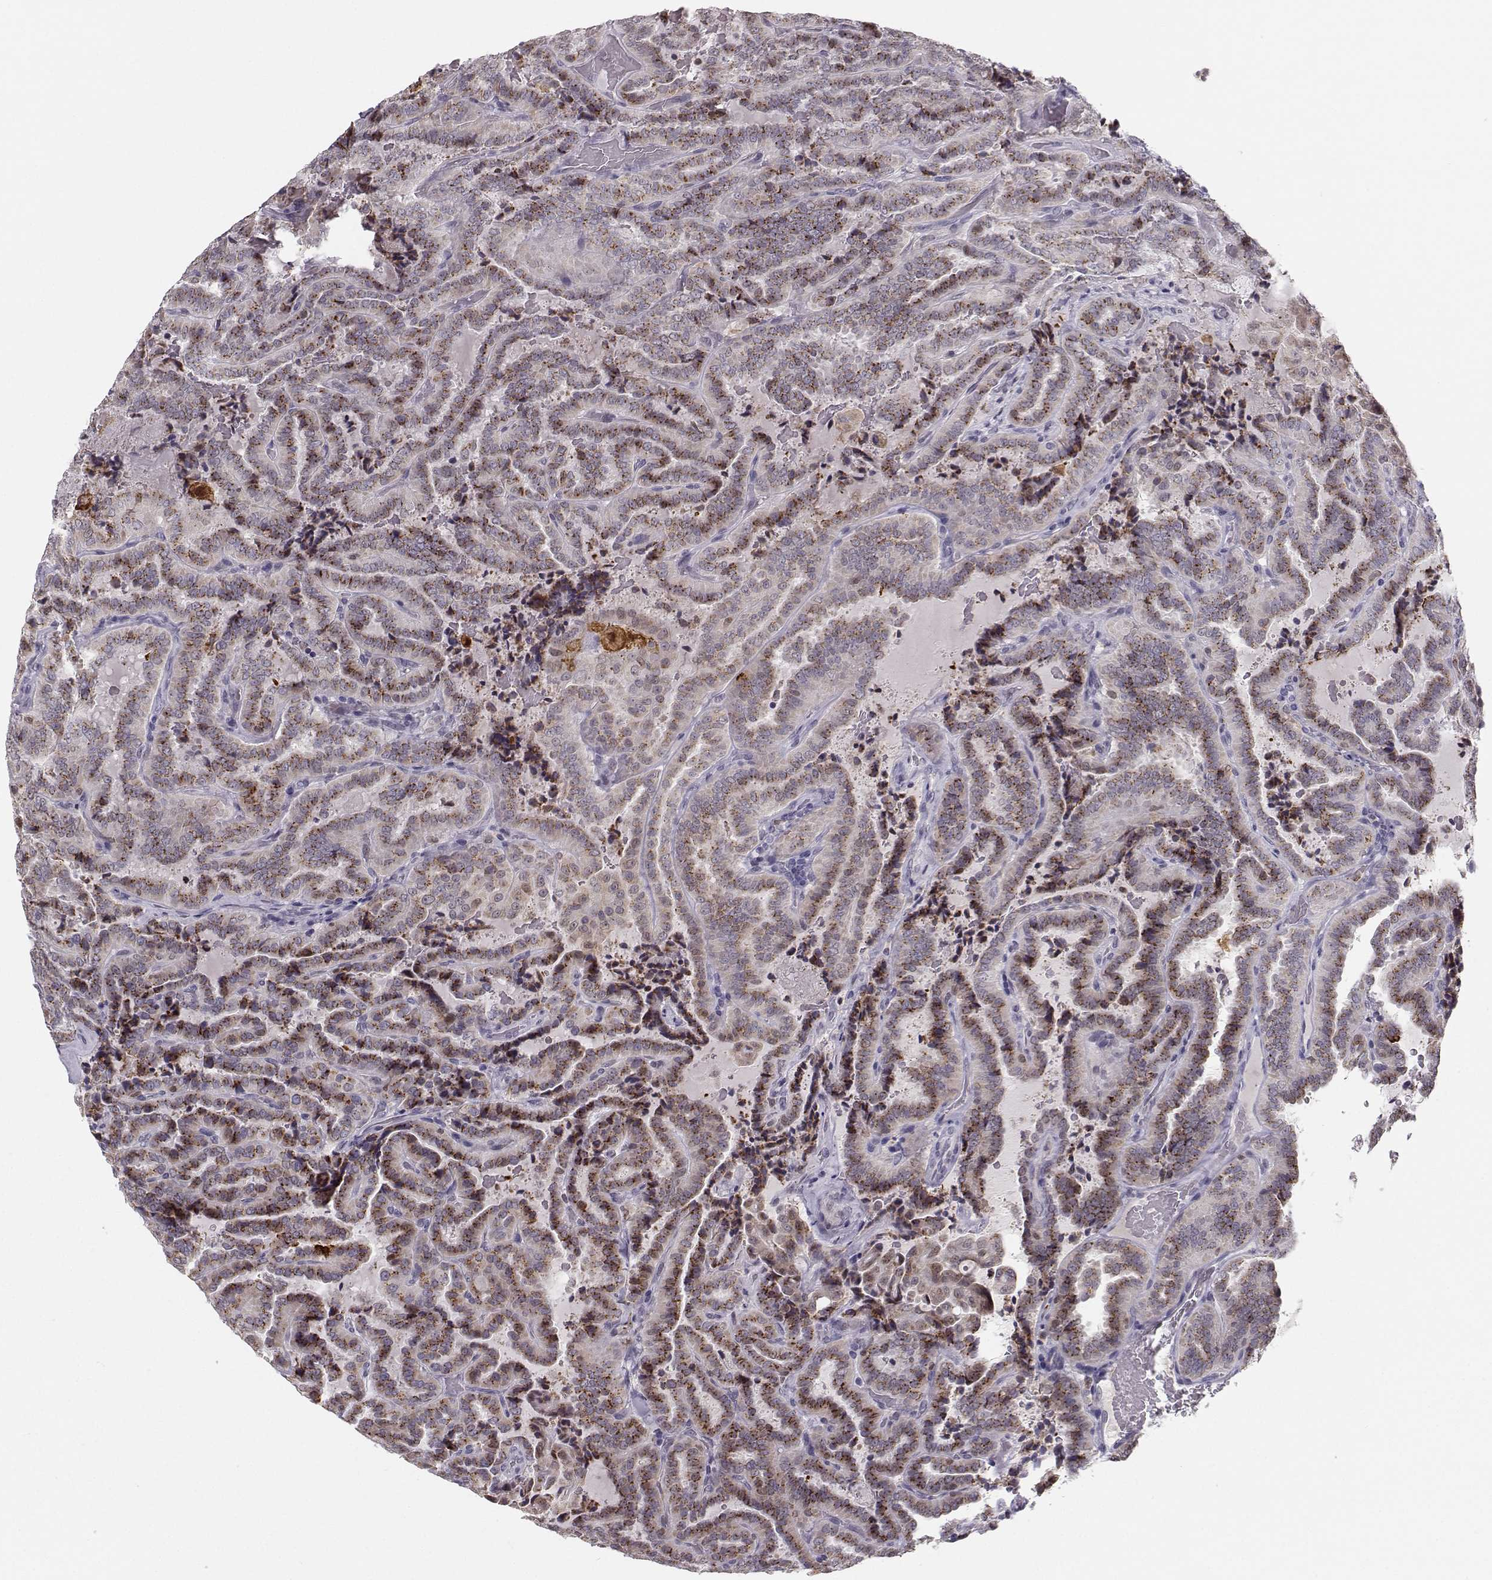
{"staining": {"intensity": "moderate", "quantity": "25%-75%", "location": "cytoplasmic/membranous"}, "tissue": "thyroid cancer", "cell_type": "Tumor cells", "image_type": "cancer", "snomed": [{"axis": "morphology", "description": "Papillary adenocarcinoma, NOS"}, {"axis": "topography", "description": "Thyroid gland"}], "caption": "The photomicrograph demonstrates immunohistochemical staining of thyroid cancer (papillary adenocarcinoma). There is moderate cytoplasmic/membranous positivity is appreciated in about 25%-75% of tumor cells.", "gene": "HTR7", "patient": {"sex": "female", "age": 39}}